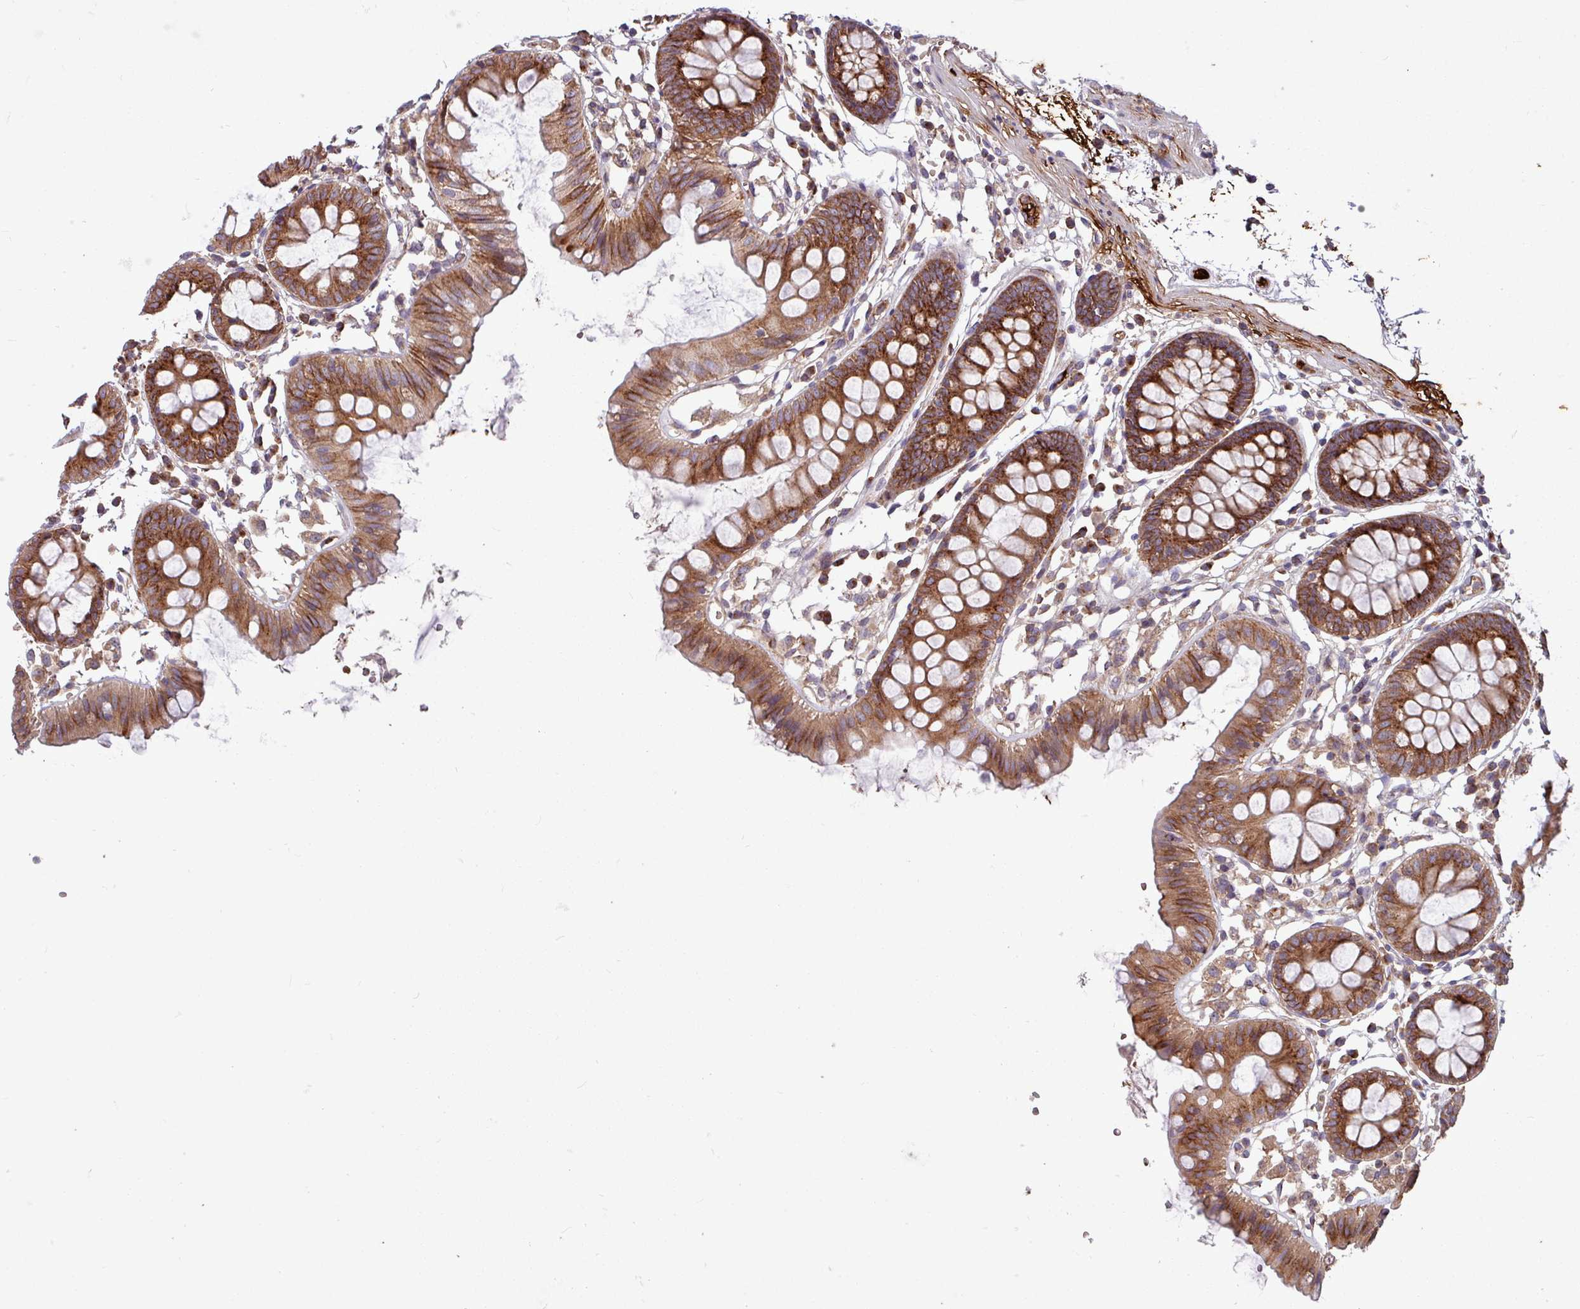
{"staining": {"intensity": "strong", "quantity": "25%-75%", "location": "cytoplasmic/membranous"}, "tissue": "colon", "cell_type": "Endothelial cells", "image_type": "normal", "snomed": [{"axis": "morphology", "description": "Normal tissue, NOS"}, {"axis": "topography", "description": "Colon"}], "caption": "Brown immunohistochemical staining in unremarkable colon displays strong cytoplasmic/membranous expression in about 25%-75% of endothelial cells.", "gene": "LSM12", "patient": {"sex": "female", "age": 84}}